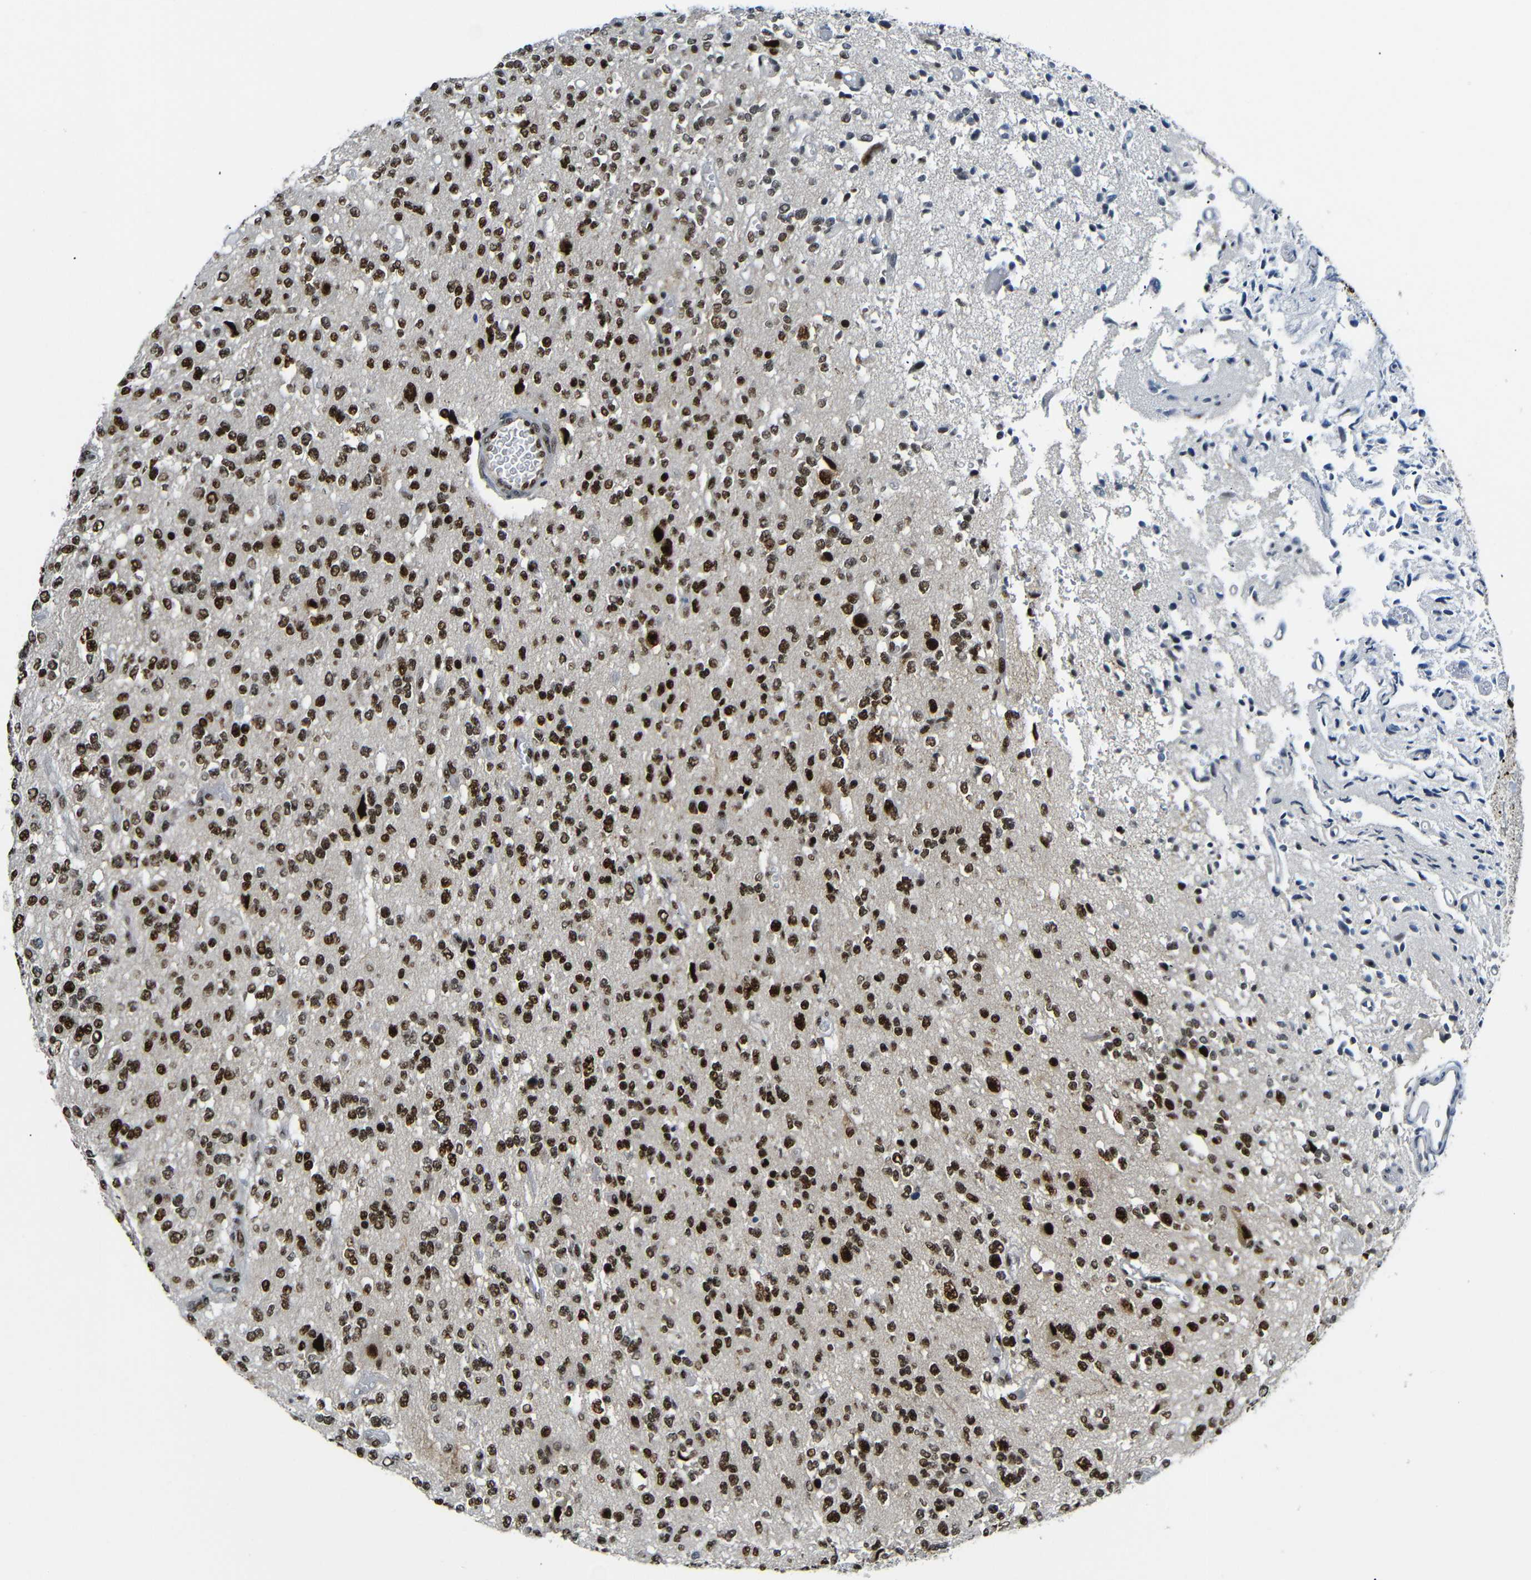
{"staining": {"intensity": "strong", "quantity": ">75%", "location": "nuclear"}, "tissue": "glioma", "cell_type": "Tumor cells", "image_type": "cancer", "snomed": [{"axis": "morphology", "description": "Glioma, malignant, Low grade"}, {"axis": "topography", "description": "Brain"}], "caption": "DAB (3,3'-diaminobenzidine) immunohistochemical staining of glioma demonstrates strong nuclear protein positivity in approximately >75% of tumor cells.", "gene": "SETDB2", "patient": {"sex": "male", "age": 38}}